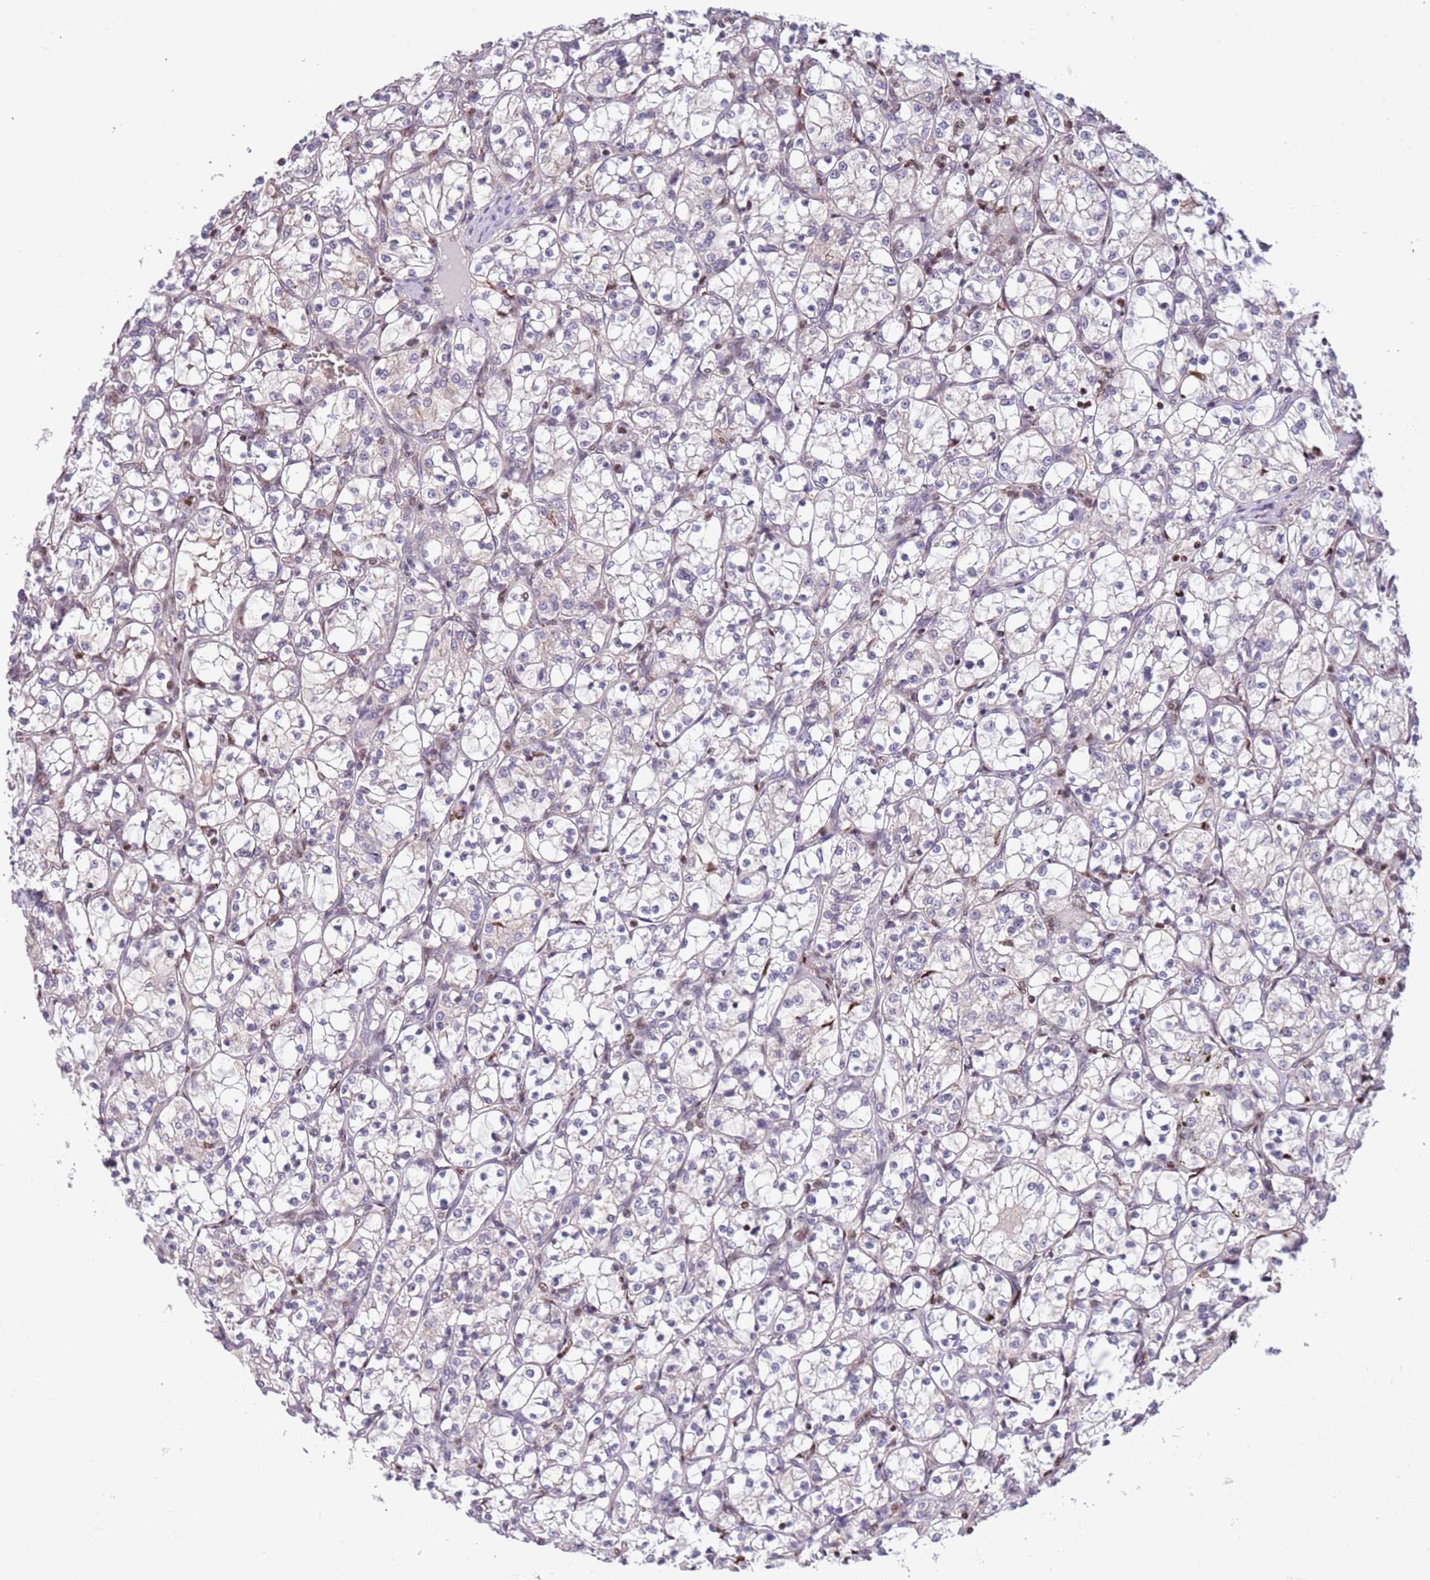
{"staining": {"intensity": "negative", "quantity": "none", "location": "none"}, "tissue": "renal cancer", "cell_type": "Tumor cells", "image_type": "cancer", "snomed": [{"axis": "morphology", "description": "Adenocarcinoma, NOS"}, {"axis": "topography", "description": "Kidney"}], "caption": "This is an IHC photomicrograph of renal adenocarcinoma. There is no staining in tumor cells.", "gene": "ARHGEF5", "patient": {"sex": "female", "age": 69}}